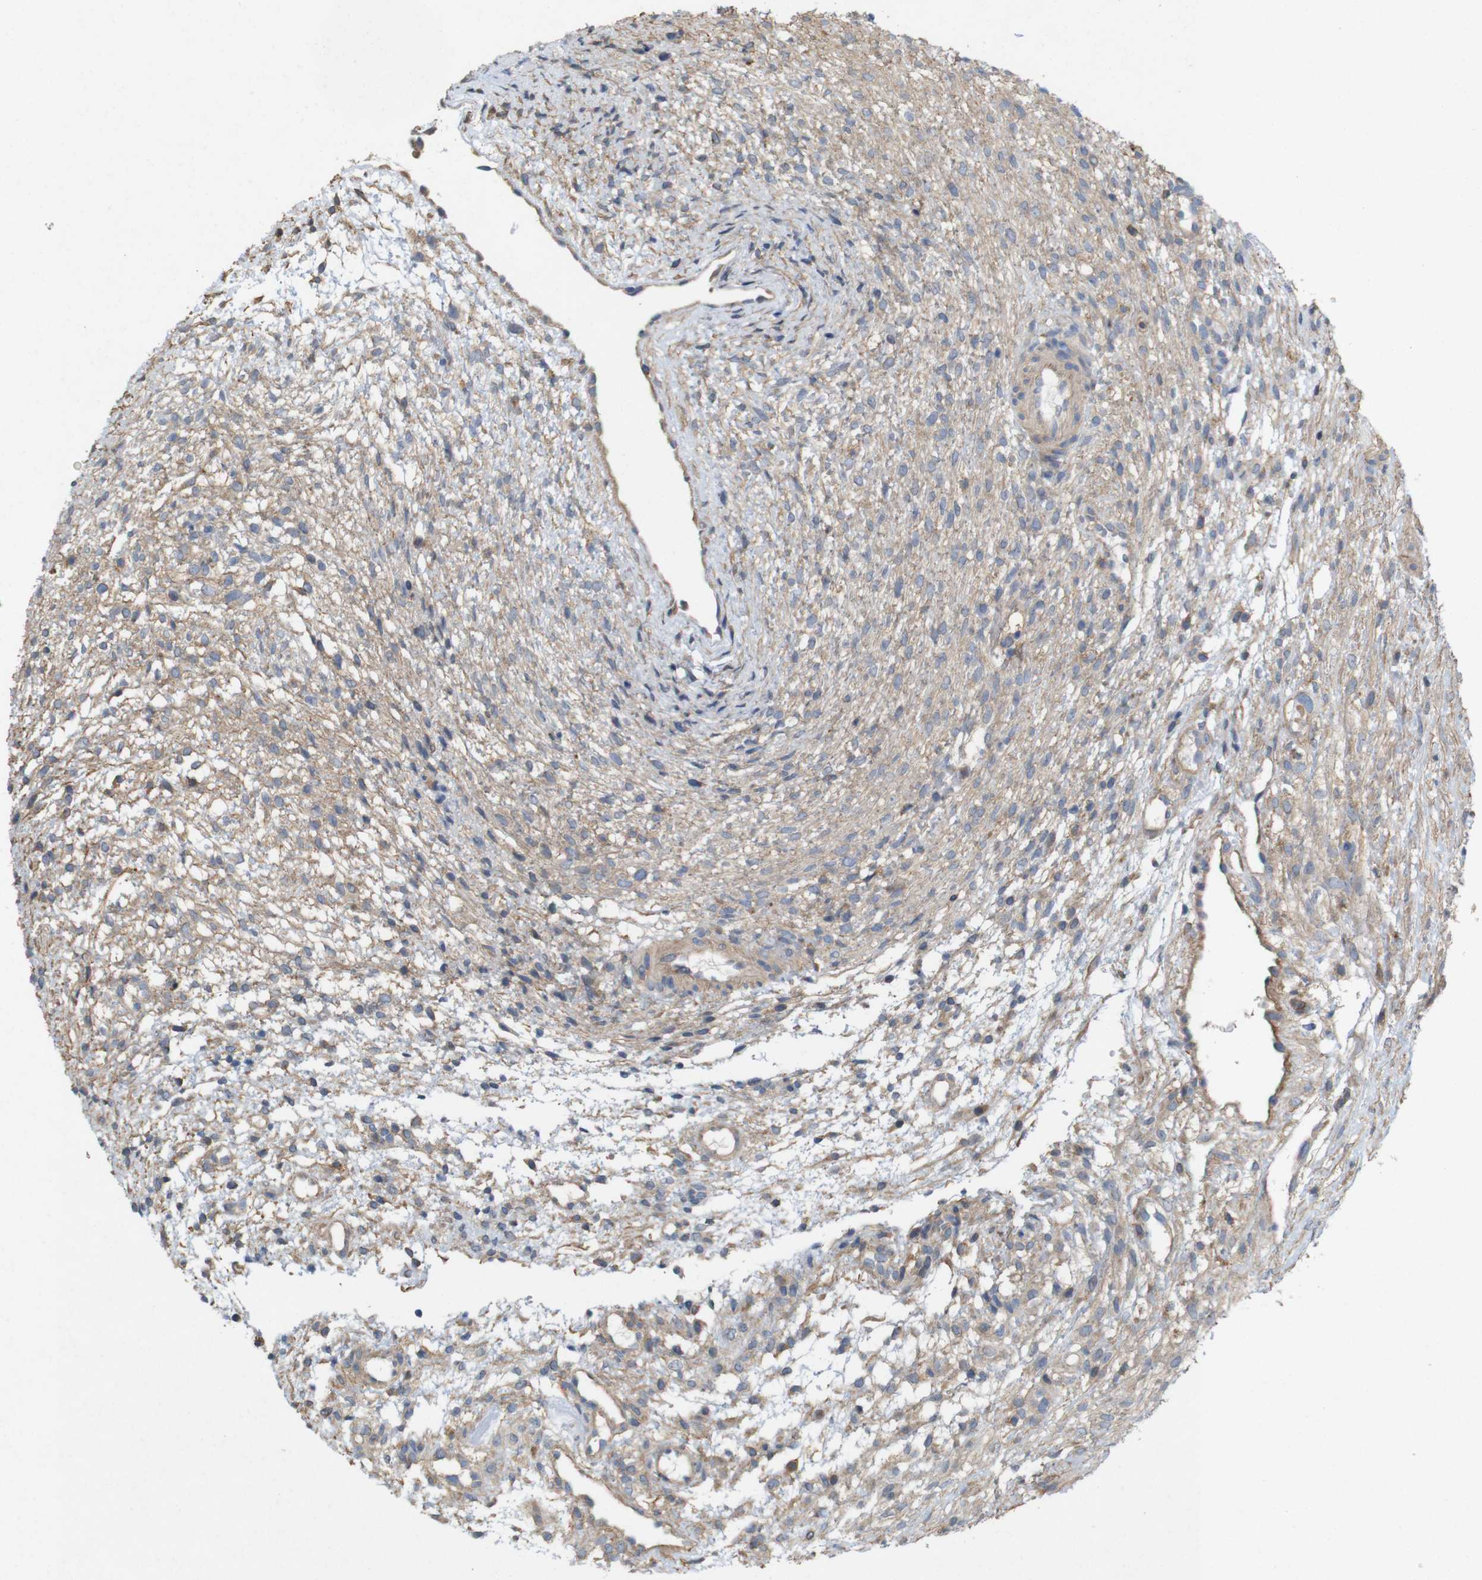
{"staining": {"intensity": "weak", "quantity": ">75%", "location": "cytoplasmic/membranous"}, "tissue": "ovary", "cell_type": "Ovarian stroma cells", "image_type": "normal", "snomed": [{"axis": "morphology", "description": "Normal tissue, NOS"}, {"axis": "morphology", "description": "Cyst, NOS"}, {"axis": "topography", "description": "Ovary"}], "caption": "Immunohistochemical staining of unremarkable ovary reveals >75% levels of weak cytoplasmic/membranous protein staining in approximately >75% of ovarian stroma cells.", "gene": "SIGLEC8", "patient": {"sex": "female", "age": 18}}